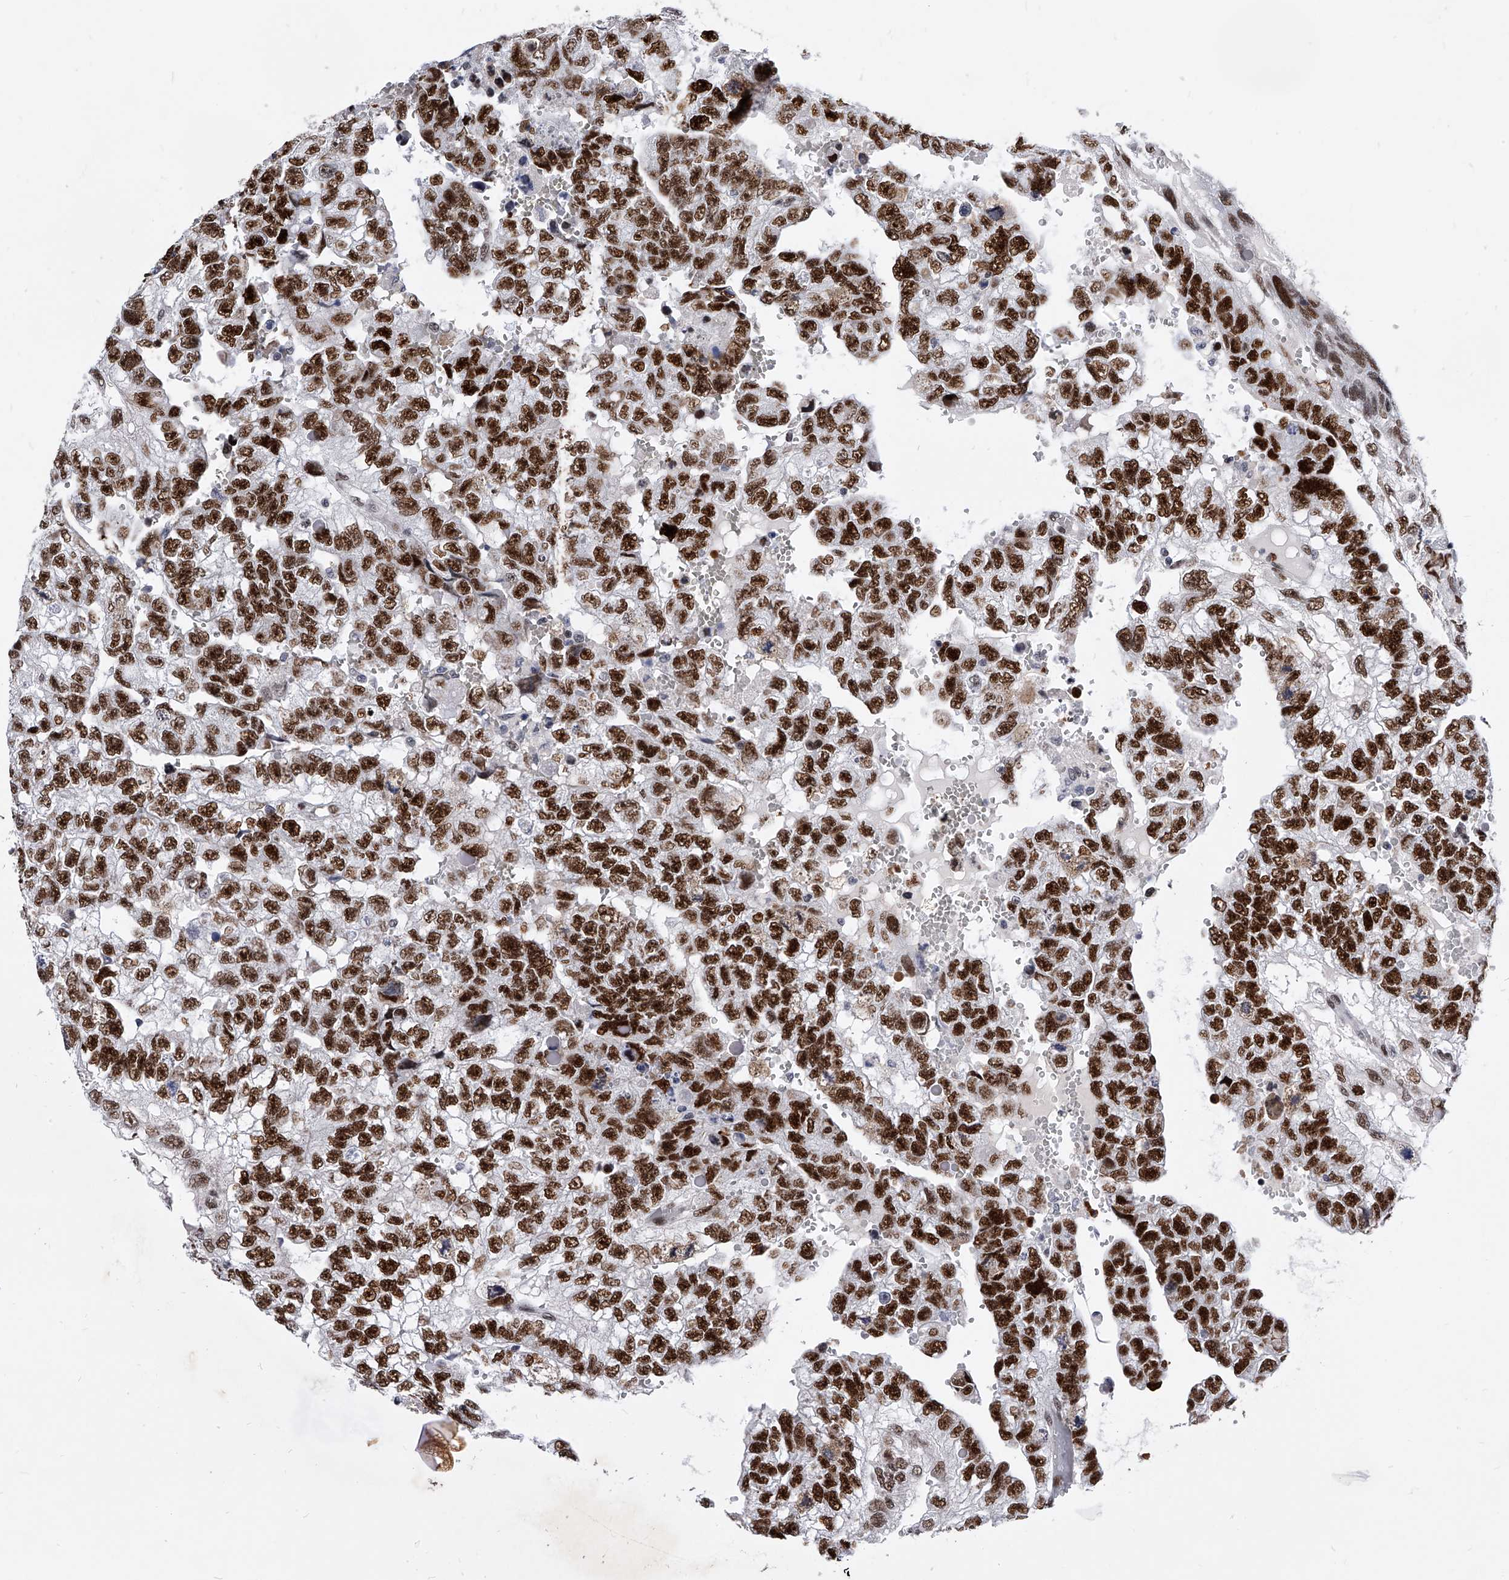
{"staining": {"intensity": "strong", "quantity": ">75%", "location": "nuclear"}, "tissue": "testis cancer", "cell_type": "Tumor cells", "image_type": "cancer", "snomed": [{"axis": "morphology", "description": "Carcinoma, Embryonal, NOS"}, {"axis": "topography", "description": "Testis"}], "caption": "Protein staining by immunohistochemistry demonstrates strong nuclear positivity in about >75% of tumor cells in testis embryonal carcinoma.", "gene": "TESK2", "patient": {"sex": "male", "age": 36}}